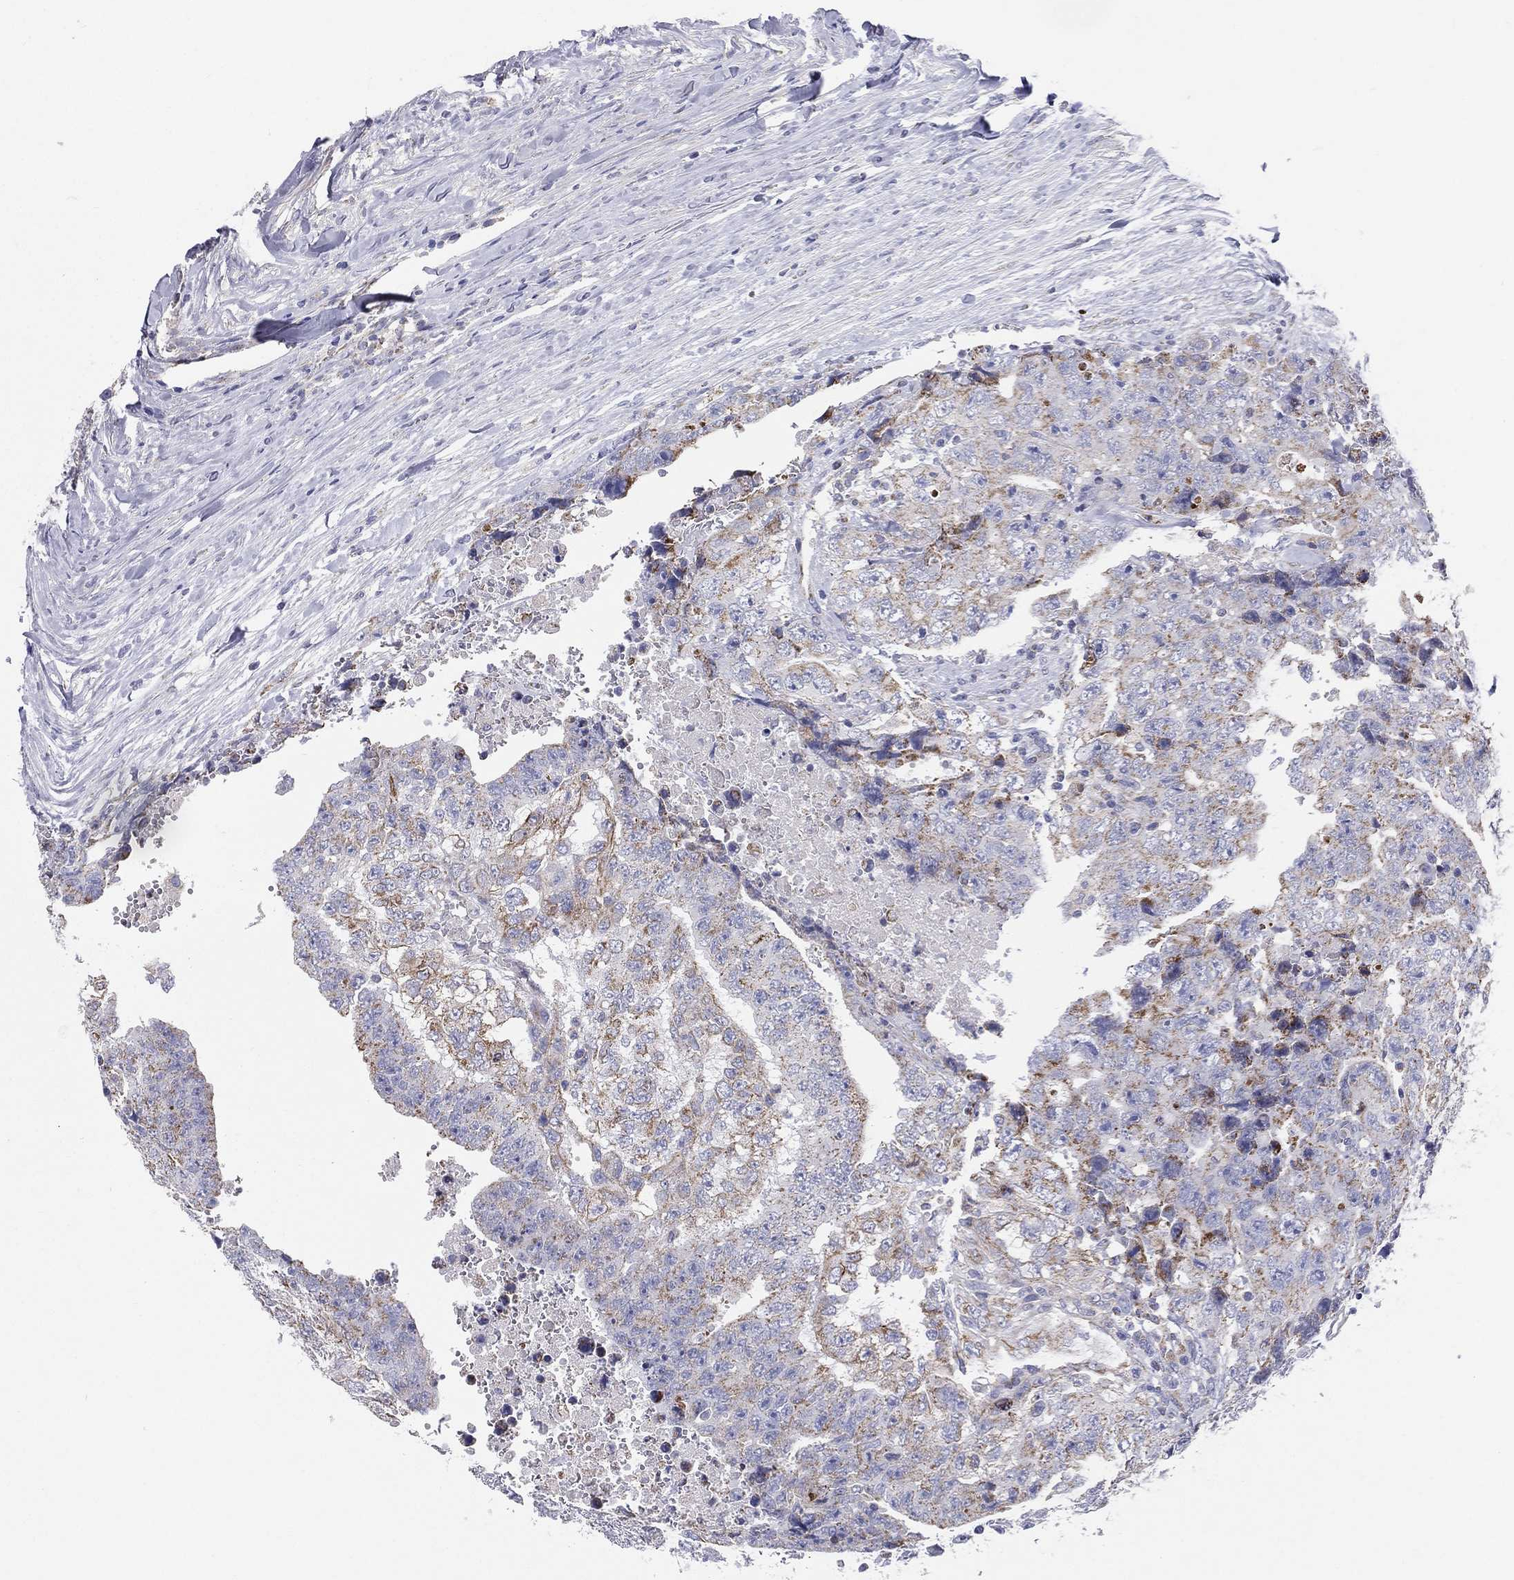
{"staining": {"intensity": "moderate", "quantity": "<25%", "location": "cytoplasmic/membranous"}, "tissue": "testis cancer", "cell_type": "Tumor cells", "image_type": "cancer", "snomed": [{"axis": "morphology", "description": "Carcinoma, Embryonal, NOS"}, {"axis": "topography", "description": "Testis"}], "caption": "Brown immunohistochemical staining in human testis cancer displays moderate cytoplasmic/membranous positivity in about <25% of tumor cells.", "gene": "PWWP3A", "patient": {"sex": "male", "age": 24}}